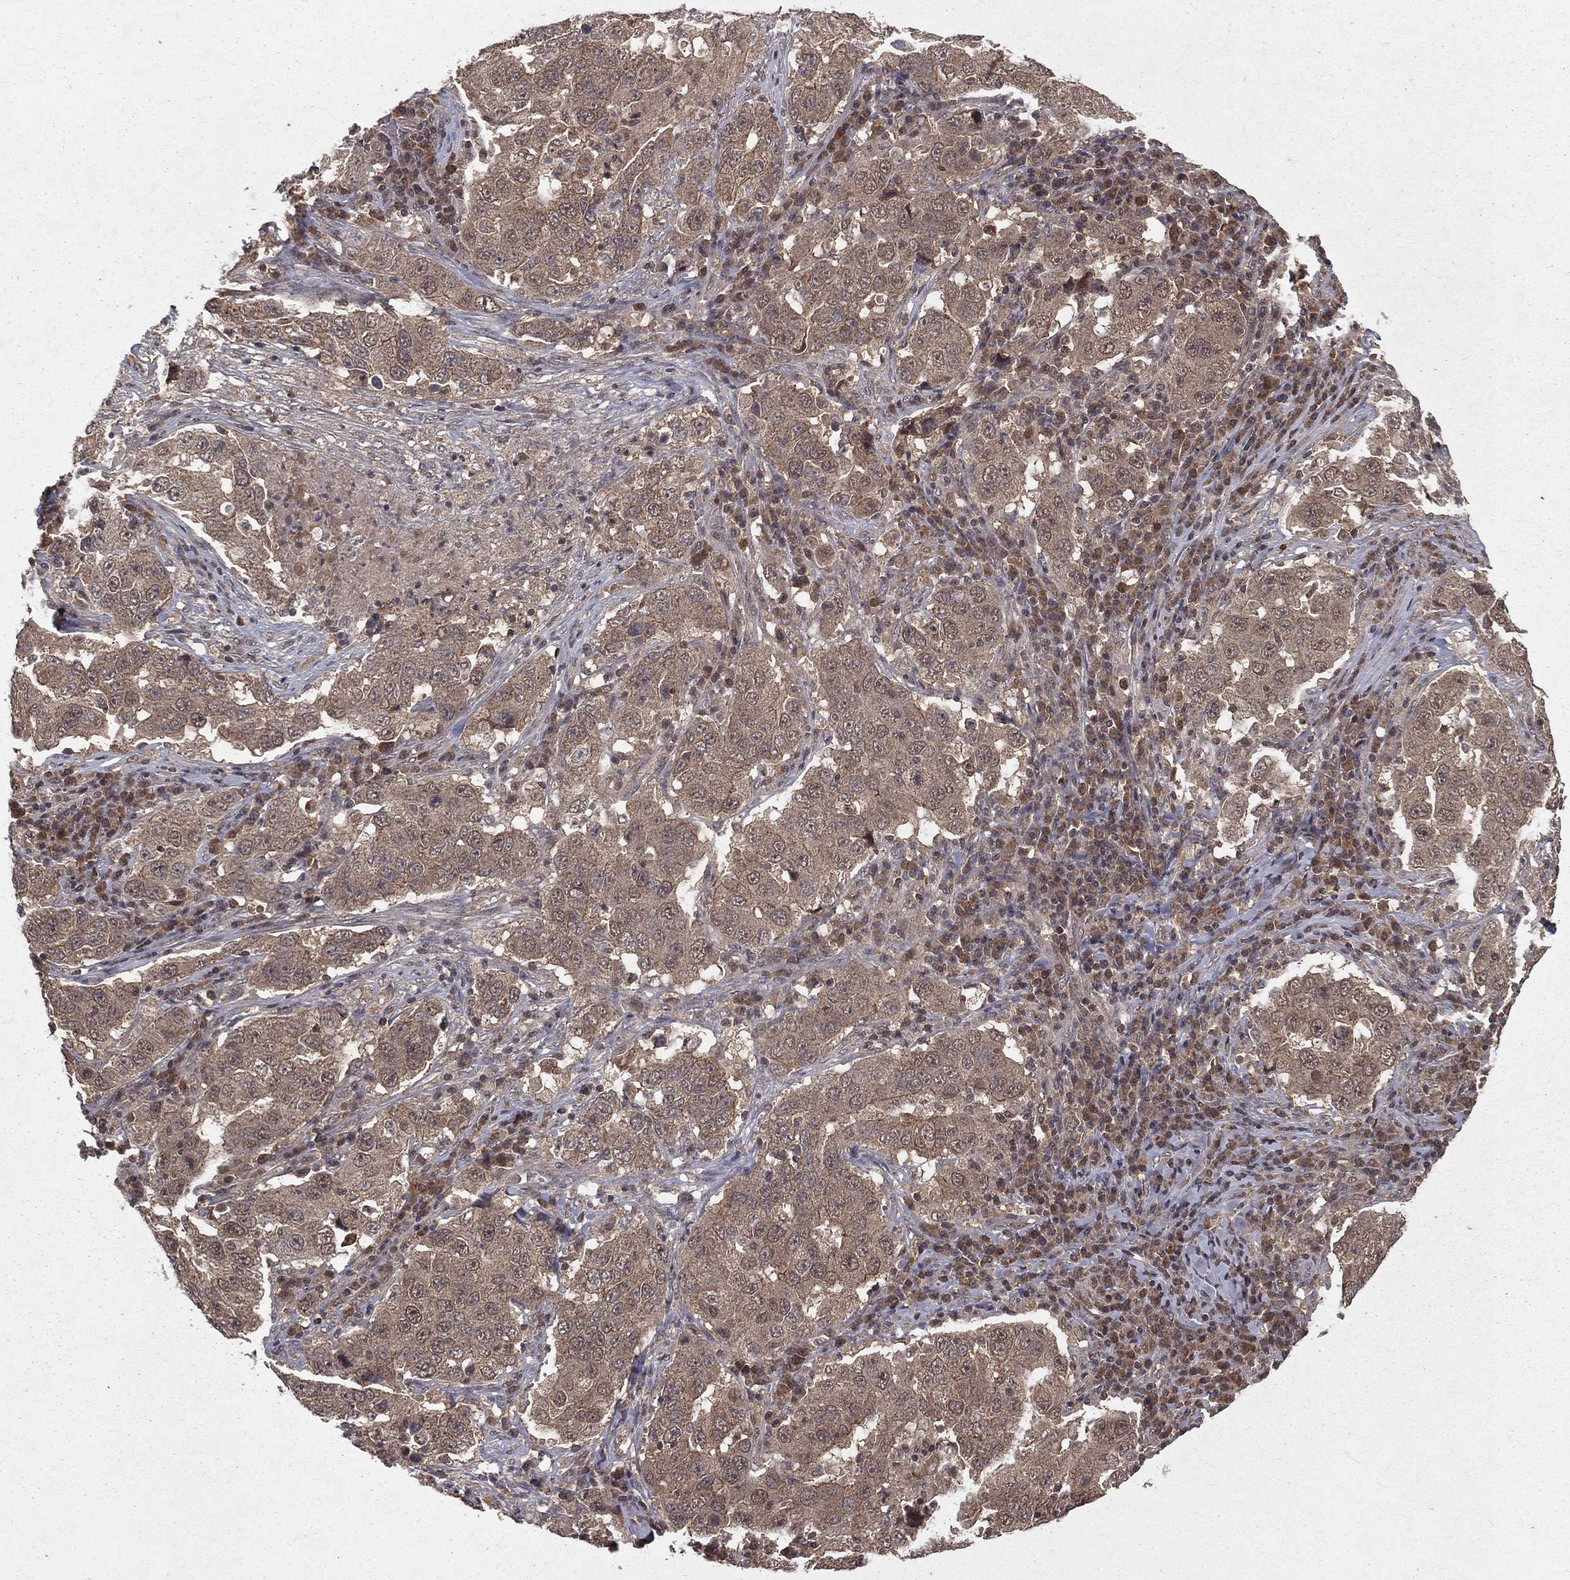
{"staining": {"intensity": "weak", "quantity": "25%-75%", "location": "cytoplasmic/membranous"}, "tissue": "lung cancer", "cell_type": "Tumor cells", "image_type": "cancer", "snomed": [{"axis": "morphology", "description": "Adenocarcinoma, NOS"}, {"axis": "topography", "description": "Lung"}], "caption": "Immunohistochemical staining of human adenocarcinoma (lung) displays low levels of weak cytoplasmic/membranous expression in about 25%-75% of tumor cells.", "gene": "ZDHHC15", "patient": {"sex": "male", "age": 73}}